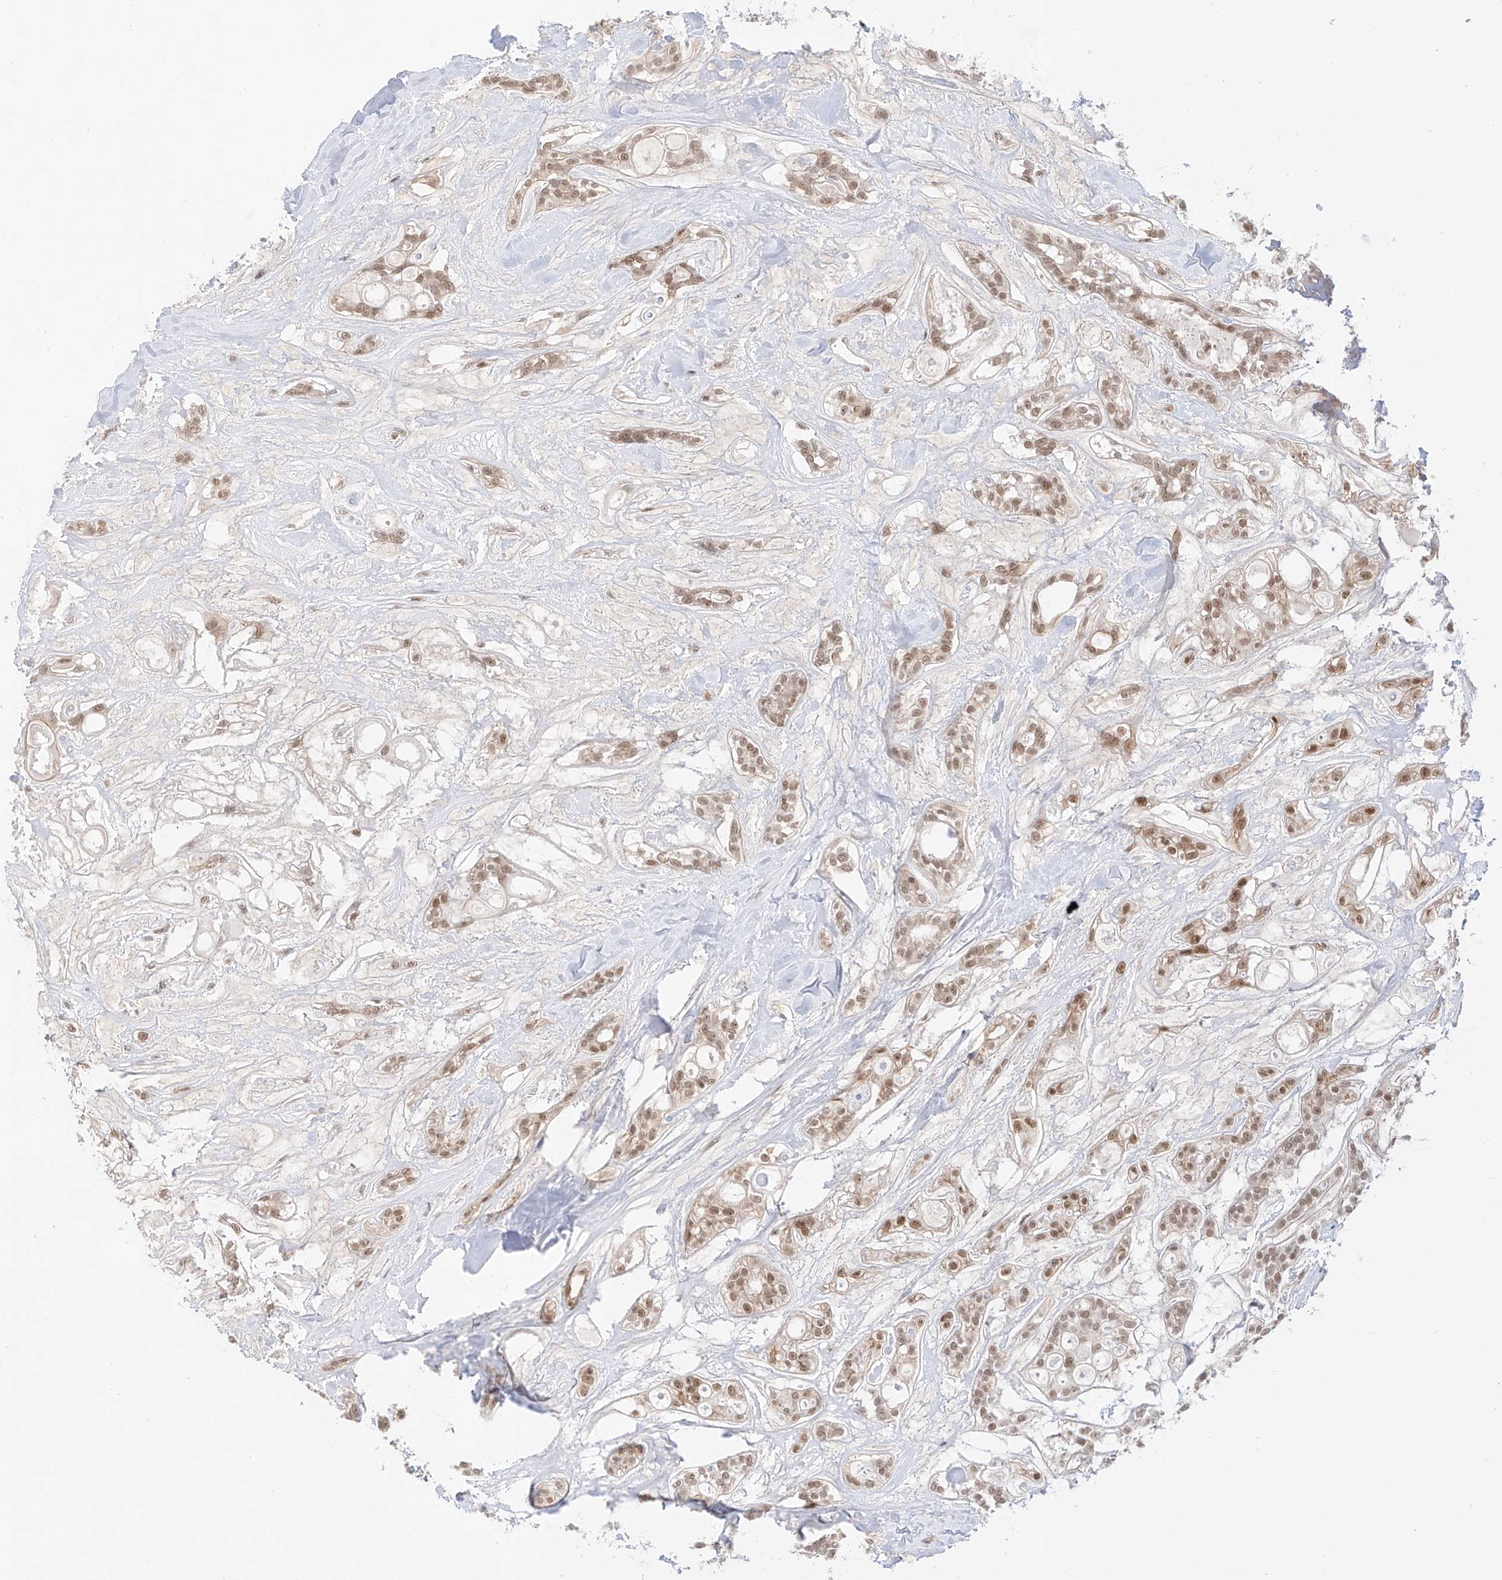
{"staining": {"intensity": "moderate", "quantity": ">75%", "location": "nuclear"}, "tissue": "head and neck cancer", "cell_type": "Tumor cells", "image_type": "cancer", "snomed": [{"axis": "morphology", "description": "Adenocarcinoma, NOS"}, {"axis": "topography", "description": "Head-Neck"}], "caption": "This micrograph displays head and neck cancer (adenocarcinoma) stained with immunohistochemistry to label a protein in brown. The nuclear of tumor cells show moderate positivity for the protein. Nuclei are counter-stained blue.", "gene": "POGK", "patient": {"sex": "male", "age": 66}}